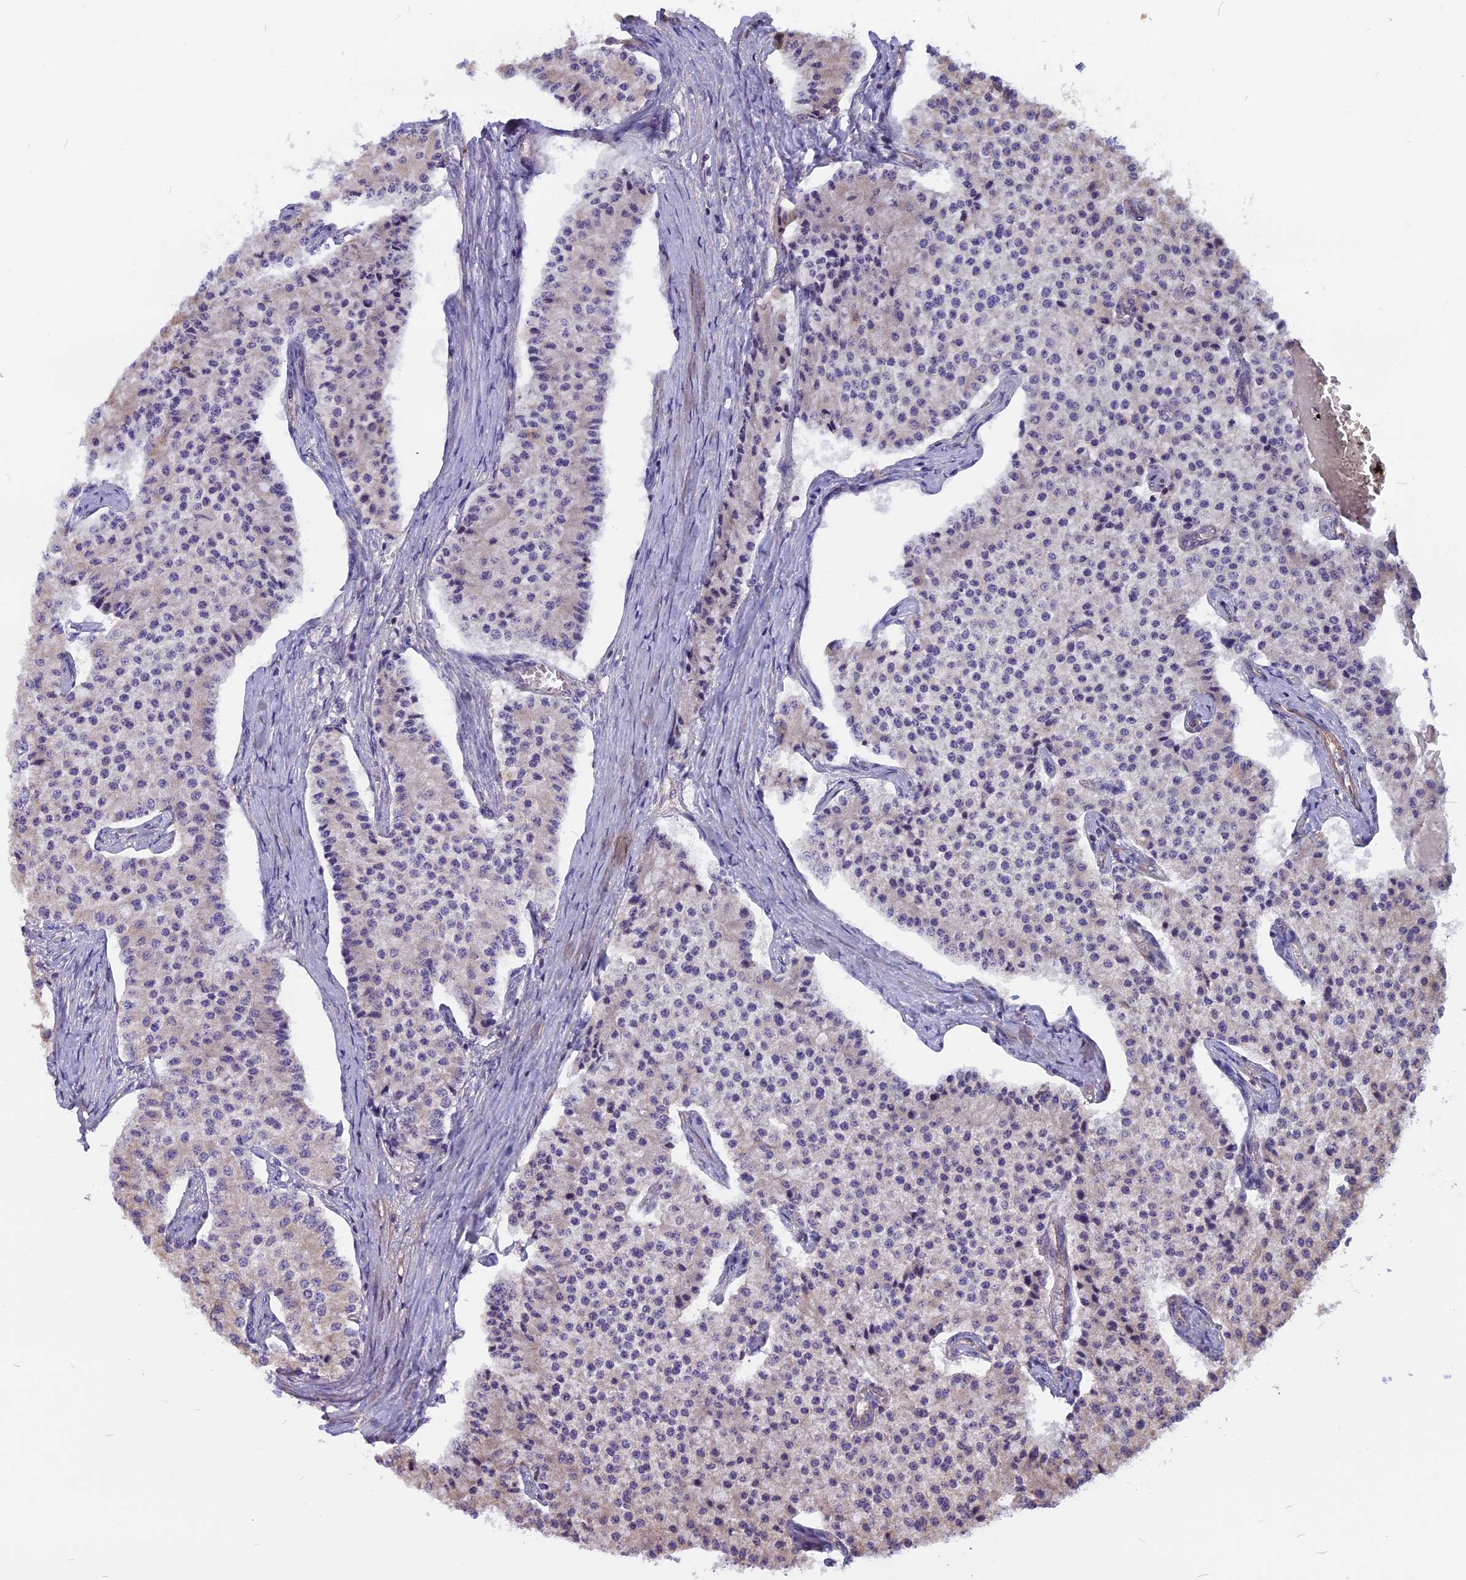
{"staining": {"intensity": "weak", "quantity": "<25%", "location": "cytoplasmic/membranous"}, "tissue": "carcinoid", "cell_type": "Tumor cells", "image_type": "cancer", "snomed": [{"axis": "morphology", "description": "Carcinoid, malignant, NOS"}, {"axis": "topography", "description": "Colon"}], "caption": "This is an immunohistochemistry (IHC) photomicrograph of human carcinoid (malignant). There is no staining in tumor cells.", "gene": "ANO3", "patient": {"sex": "female", "age": 52}}